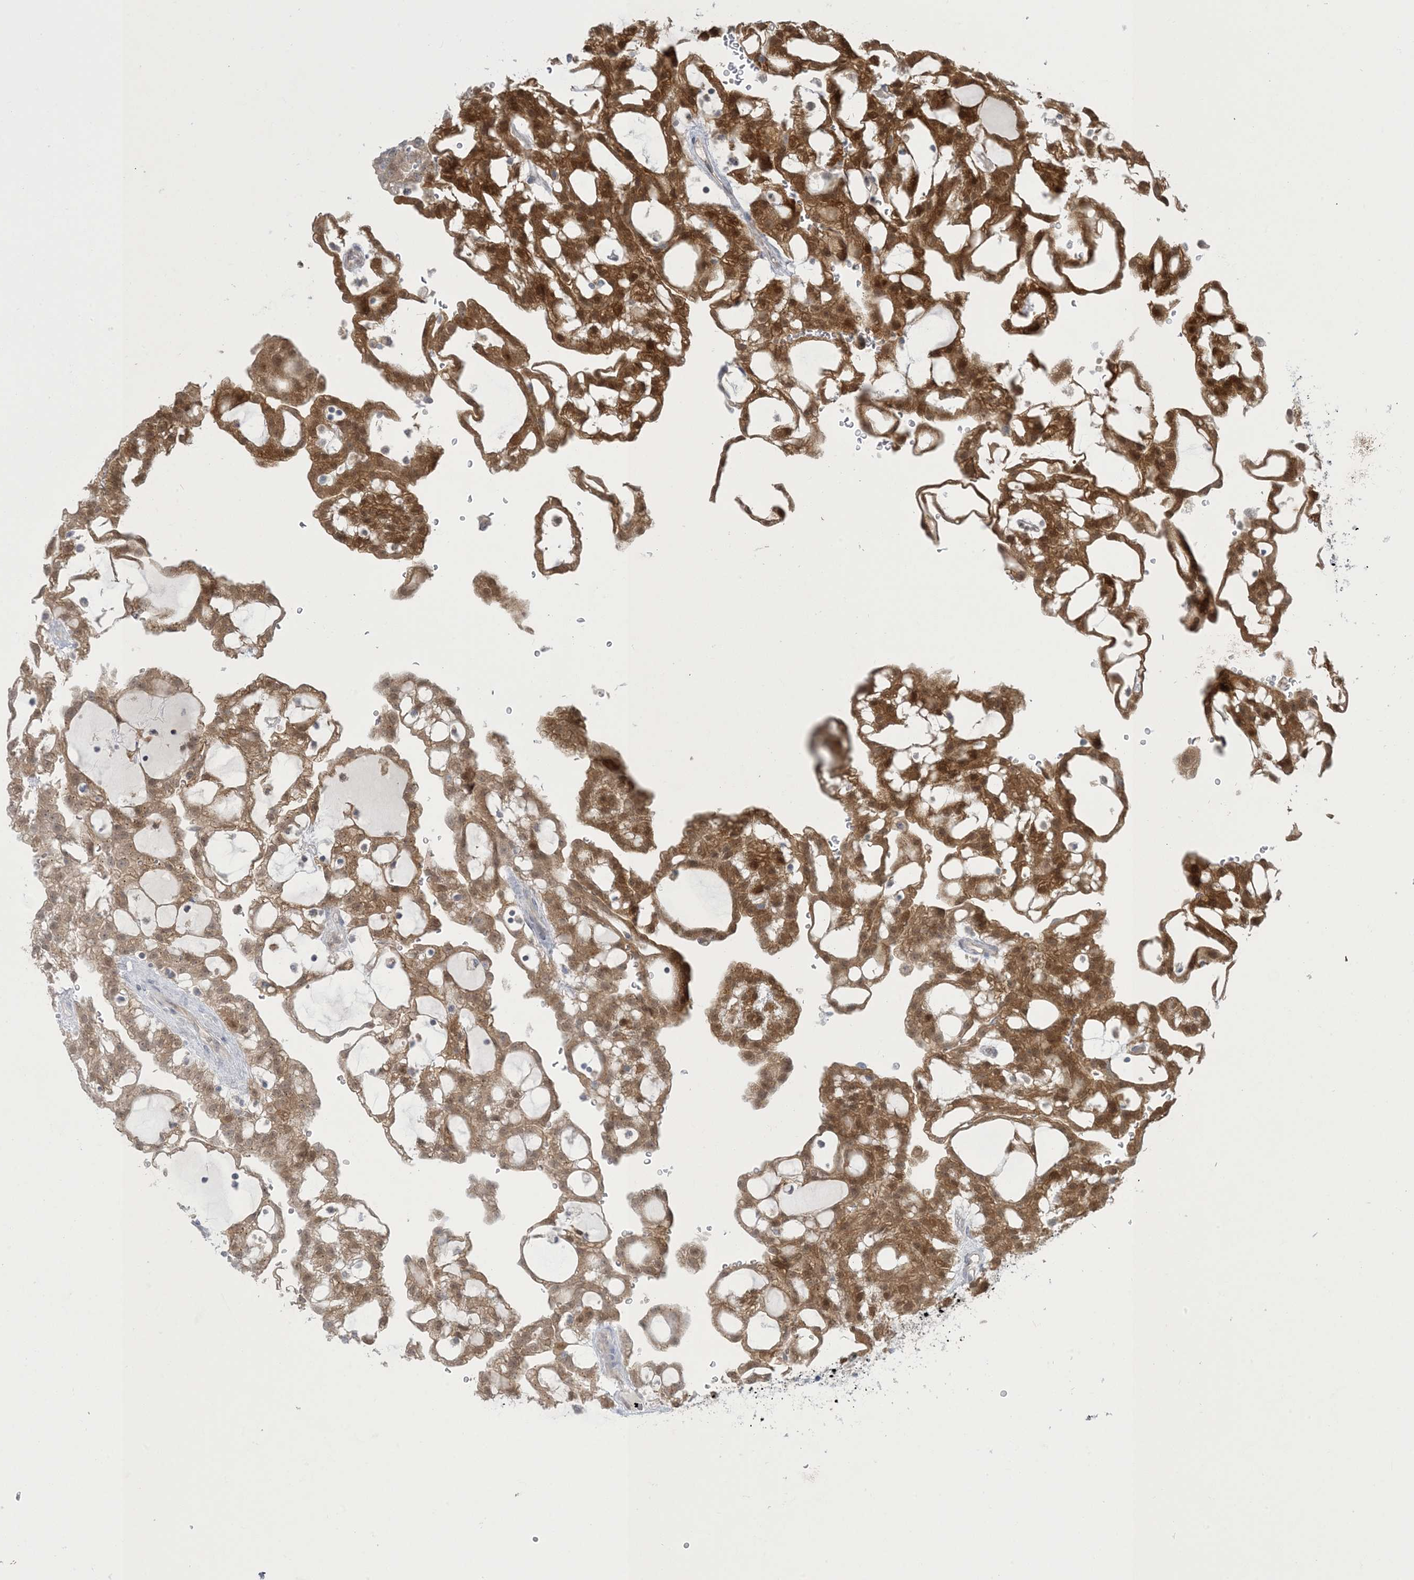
{"staining": {"intensity": "moderate", "quantity": ">75%", "location": "cytoplasmic/membranous,nuclear"}, "tissue": "renal cancer", "cell_type": "Tumor cells", "image_type": "cancer", "snomed": [{"axis": "morphology", "description": "Adenocarcinoma, NOS"}, {"axis": "topography", "description": "Kidney"}], "caption": "Tumor cells reveal medium levels of moderate cytoplasmic/membranous and nuclear expression in about >75% of cells in human adenocarcinoma (renal). (DAB IHC with brightfield microscopy, high magnification).", "gene": "NRBP2", "patient": {"sex": "male", "age": 63}}